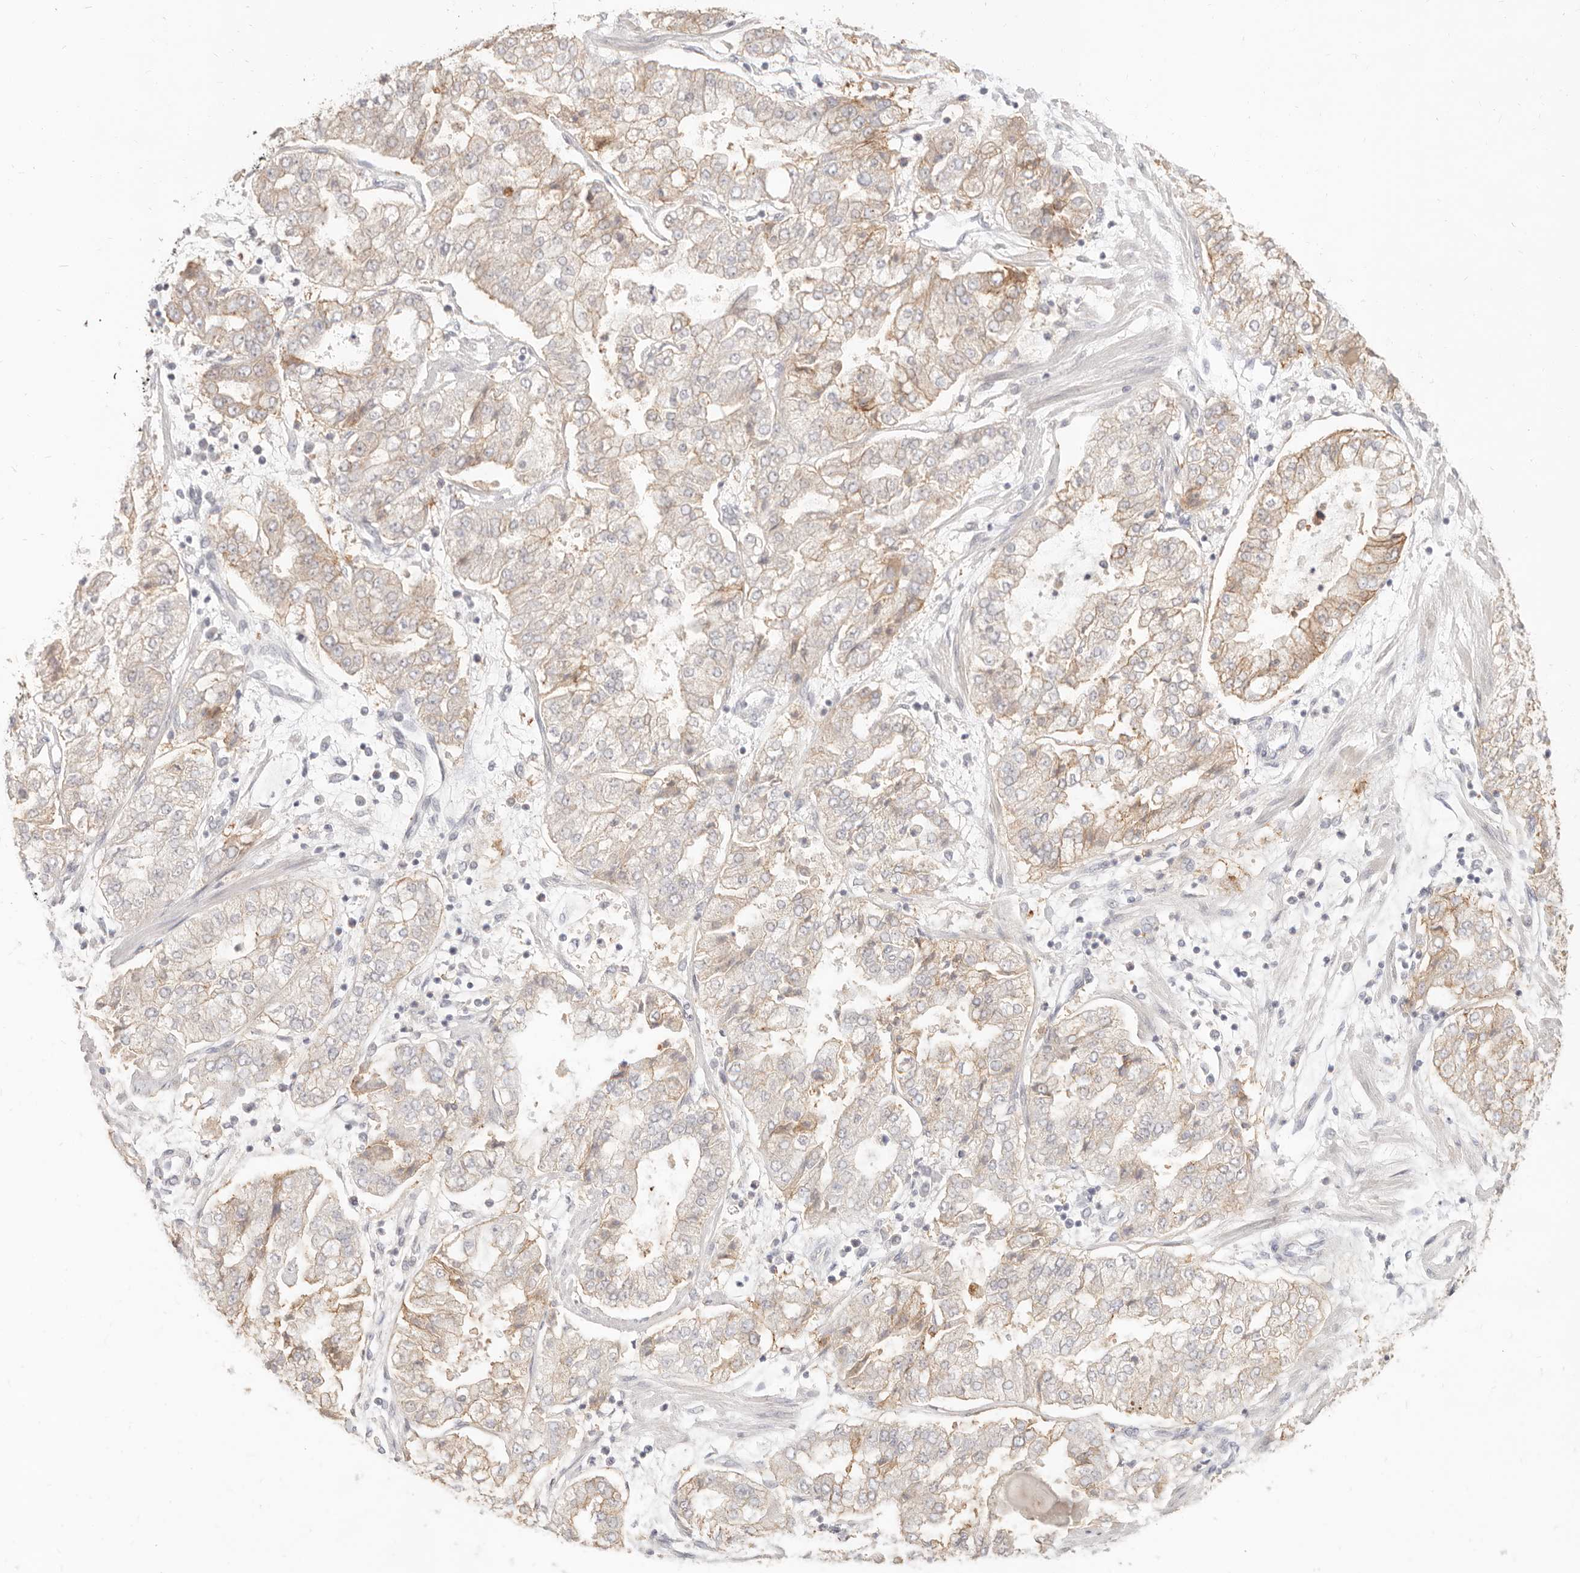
{"staining": {"intensity": "weak", "quantity": ">75%", "location": "cytoplasmic/membranous"}, "tissue": "stomach cancer", "cell_type": "Tumor cells", "image_type": "cancer", "snomed": [{"axis": "morphology", "description": "Adenocarcinoma, NOS"}, {"axis": "topography", "description": "Stomach"}], "caption": "This is a photomicrograph of immunohistochemistry staining of stomach cancer, which shows weak staining in the cytoplasmic/membranous of tumor cells.", "gene": "EPCAM", "patient": {"sex": "male", "age": 76}}